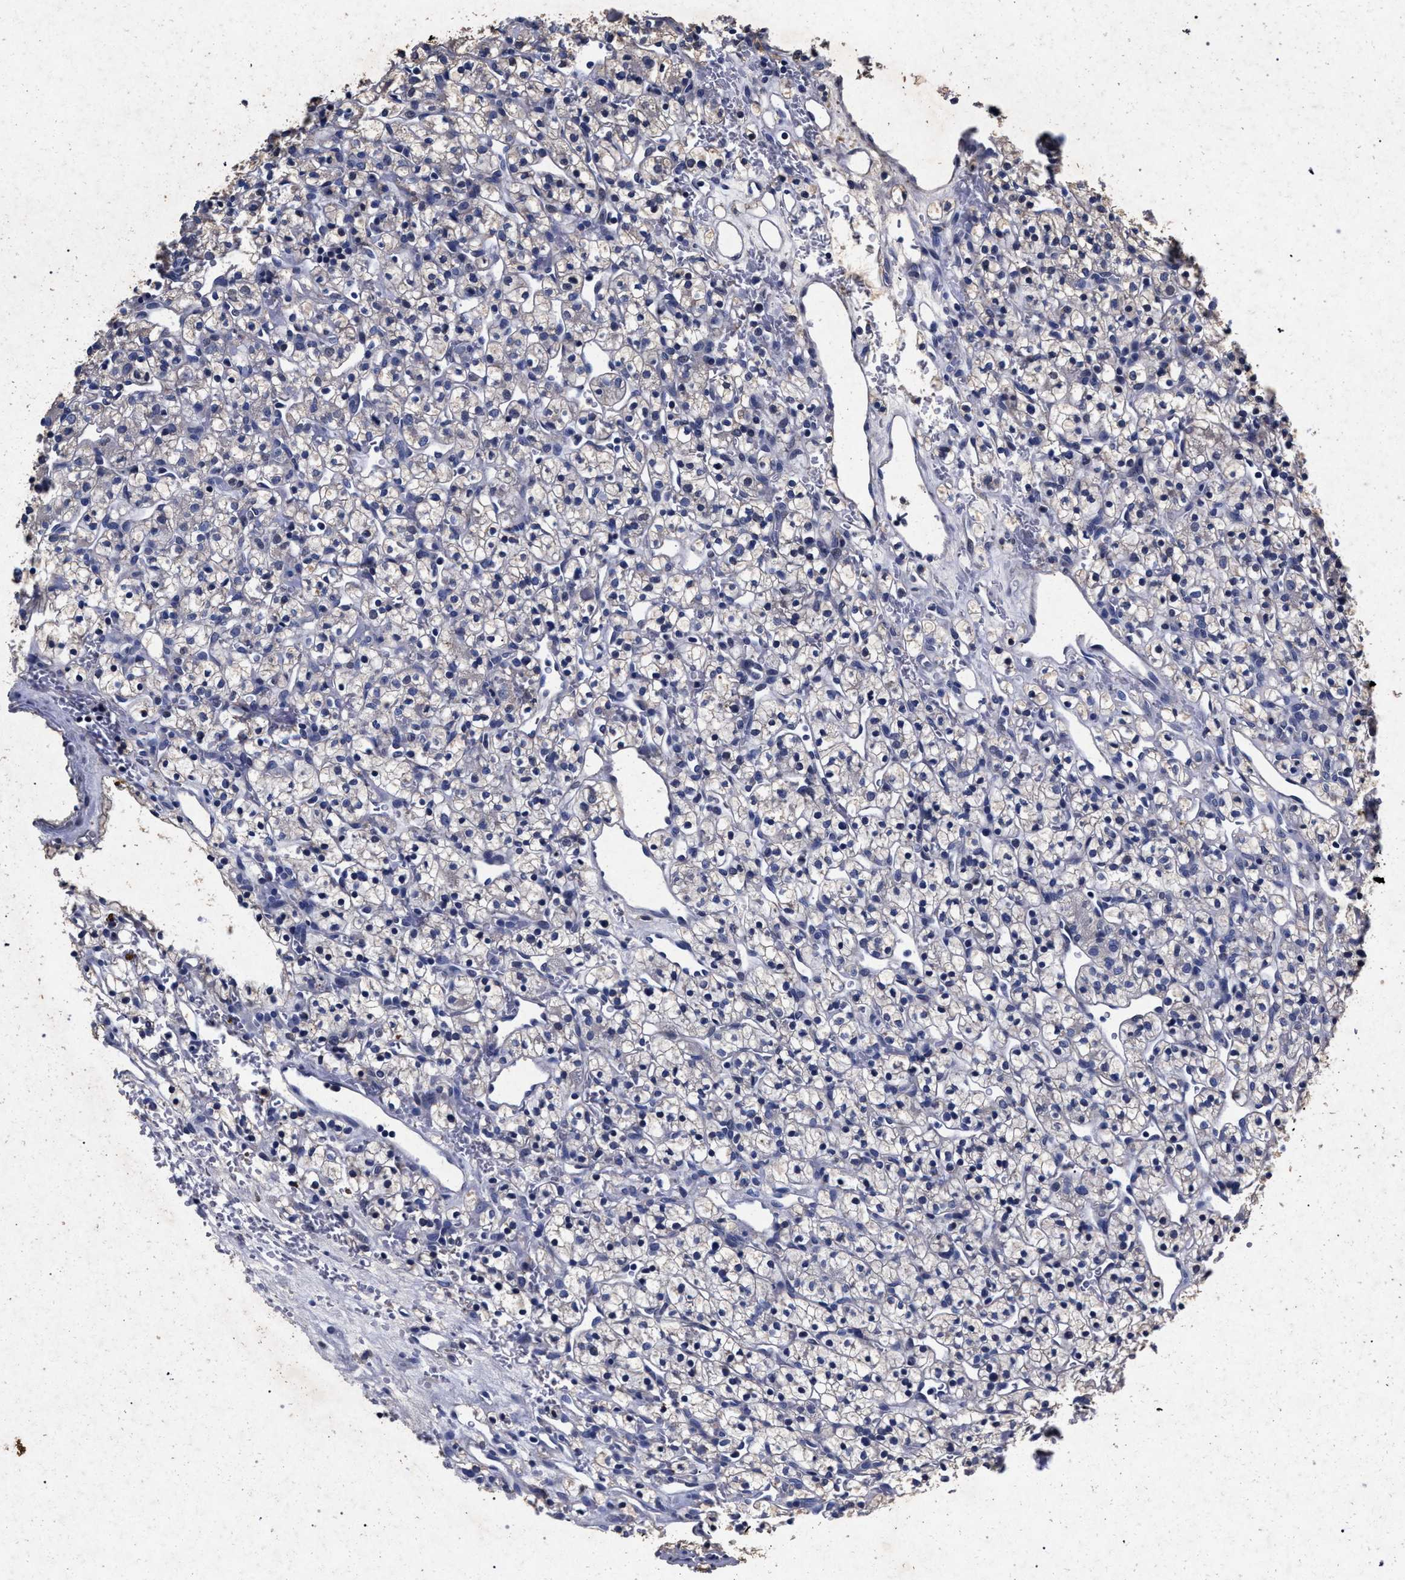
{"staining": {"intensity": "negative", "quantity": "none", "location": "none"}, "tissue": "renal cancer", "cell_type": "Tumor cells", "image_type": "cancer", "snomed": [{"axis": "morphology", "description": "Adenocarcinoma, NOS"}, {"axis": "topography", "description": "Kidney"}], "caption": "The histopathology image shows no staining of tumor cells in adenocarcinoma (renal).", "gene": "ATP1A2", "patient": {"sex": "female", "age": 57}}